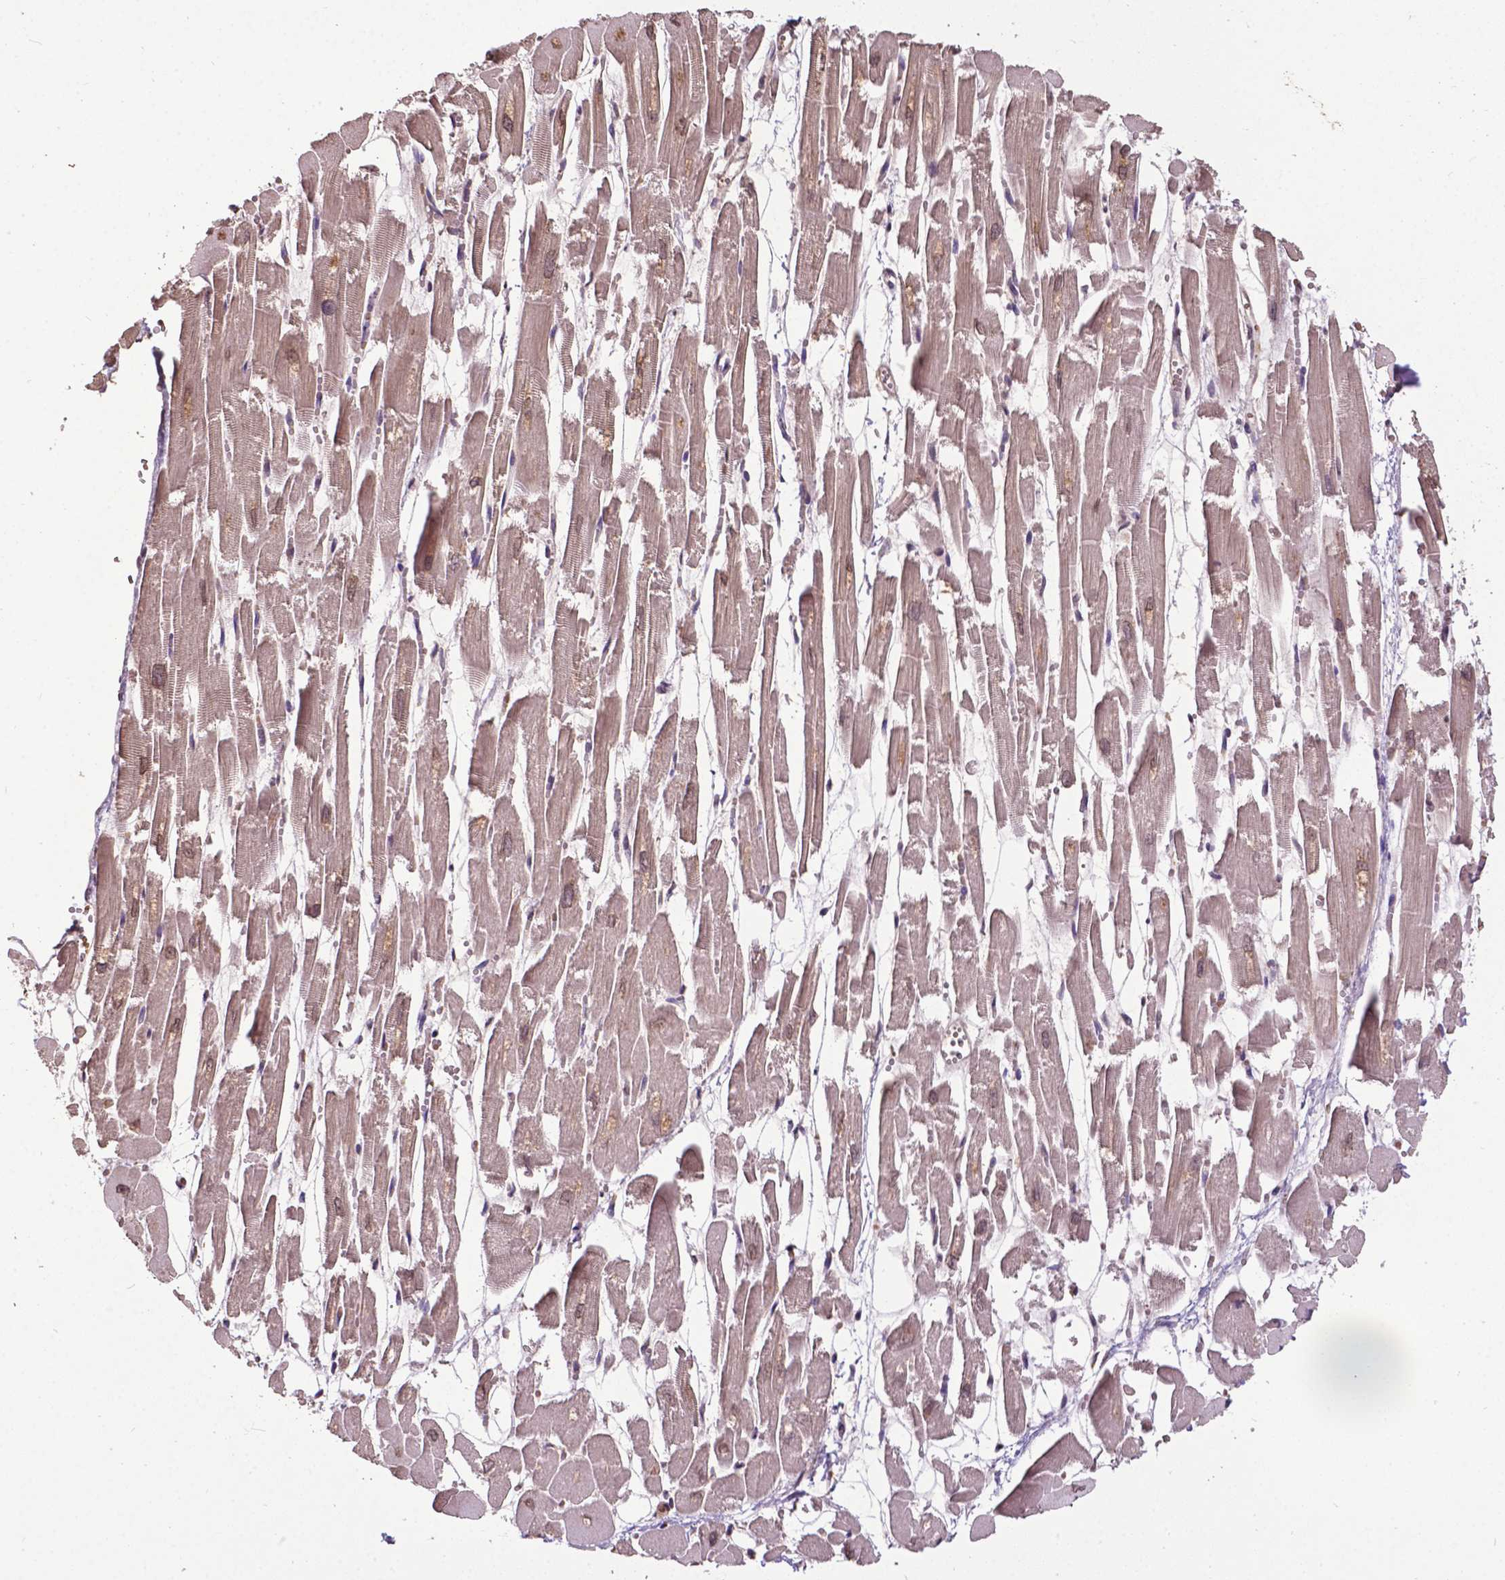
{"staining": {"intensity": "moderate", "quantity": "25%-75%", "location": "nuclear"}, "tissue": "heart muscle", "cell_type": "Cardiomyocytes", "image_type": "normal", "snomed": [{"axis": "morphology", "description": "Normal tissue, NOS"}, {"axis": "topography", "description": "Heart"}], "caption": "Immunohistochemistry (DAB (3,3'-diaminobenzidine)) staining of benign human heart muscle reveals moderate nuclear protein positivity in approximately 25%-75% of cardiomyocytes. (DAB IHC with brightfield microscopy, high magnification).", "gene": "GLRA2", "patient": {"sex": "female", "age": 52}}